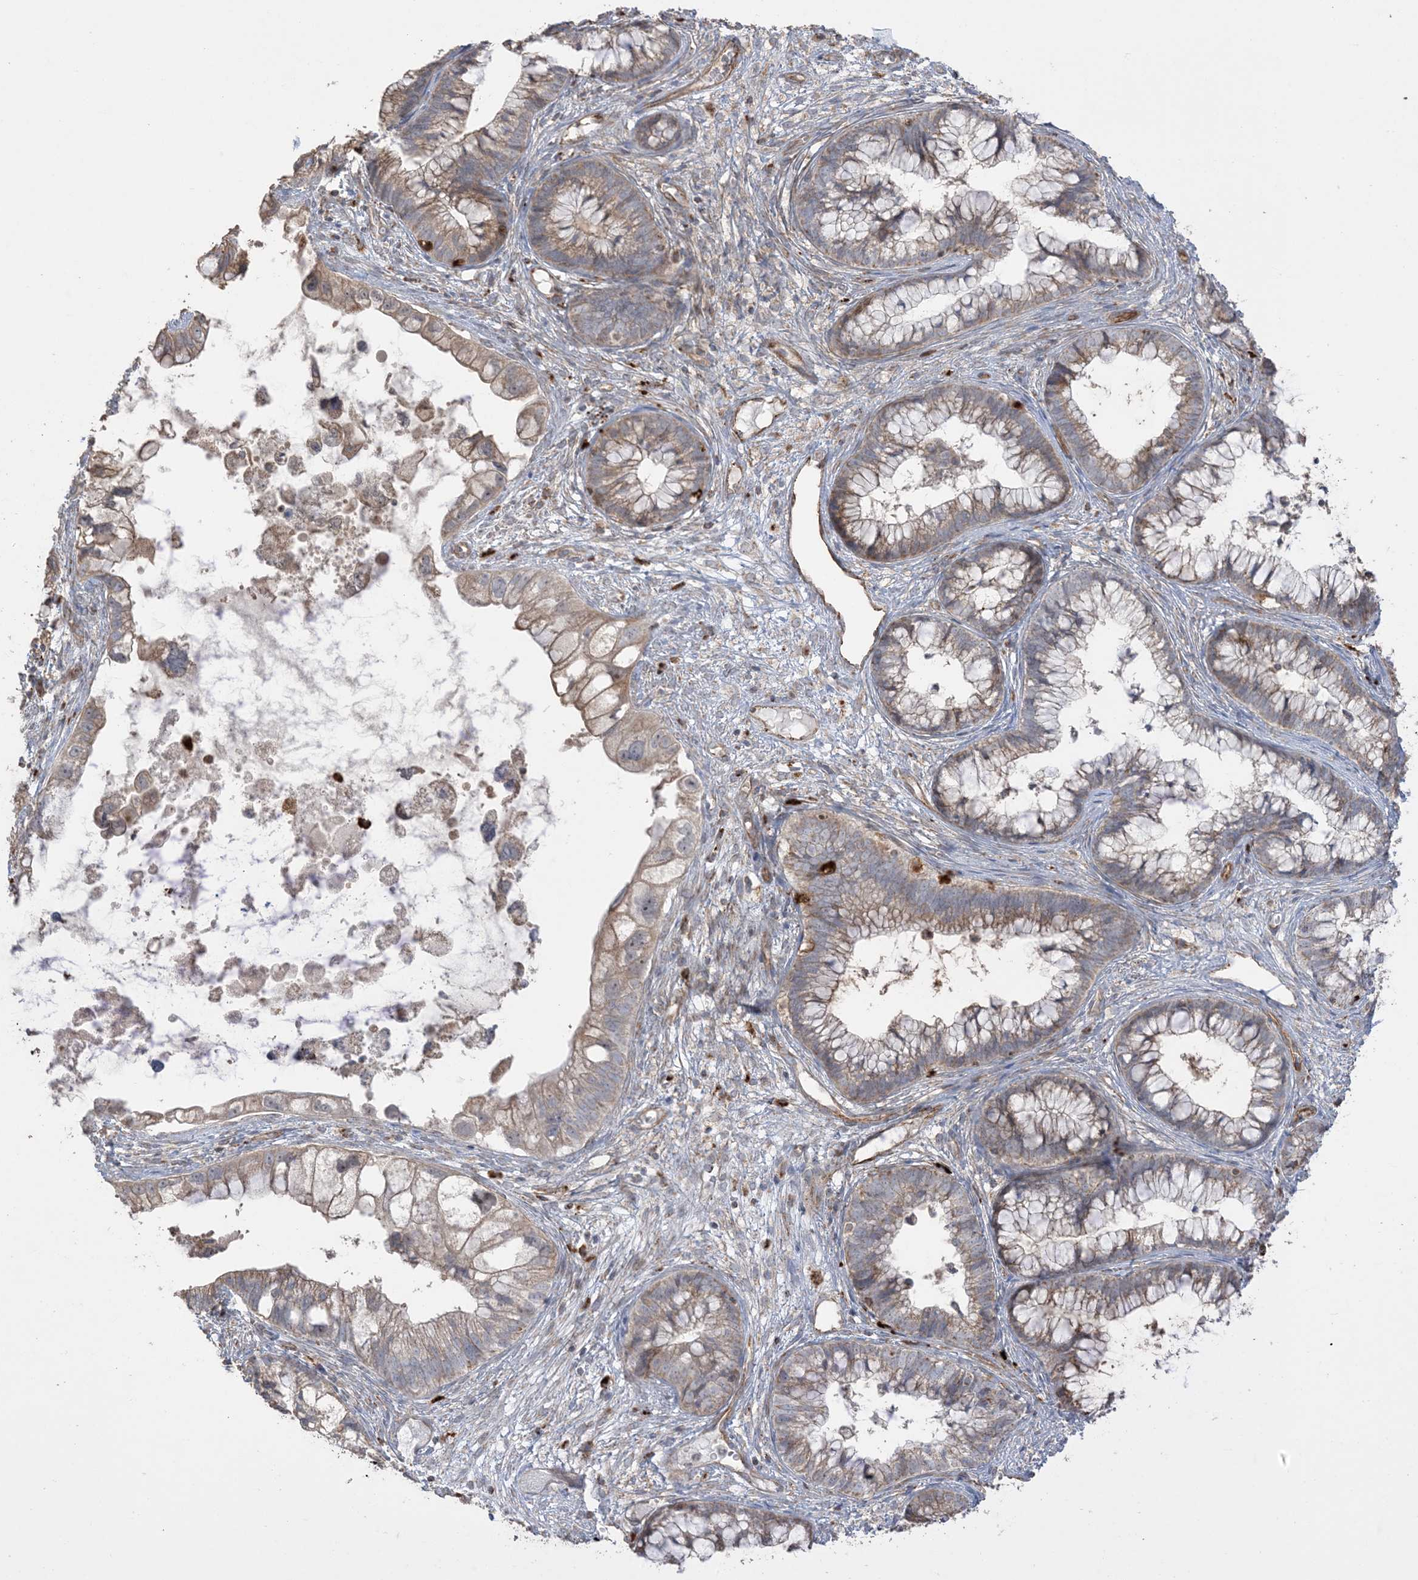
{"staining": {"intensity": "moderate", "quantity": "25%-75%", "location": "cytoplasmic/membranous"}, "tissue": "cervical cancer", "cell_type": "Tumor cells", "image_type": "cancer", "snomed": [{"axis": "morphology", "description": "Adenocarcinoma, NOS"}, {"axis": "topography", "description": "Cervix"}], "caption": "Protein analysis of cervical cancer tissue demonstrates moderate cytoplasmic/membranous expression in about 25%-75% of tumor cells.", "gene": "AGA", "patient": {"sex": "female", "age": 44}}